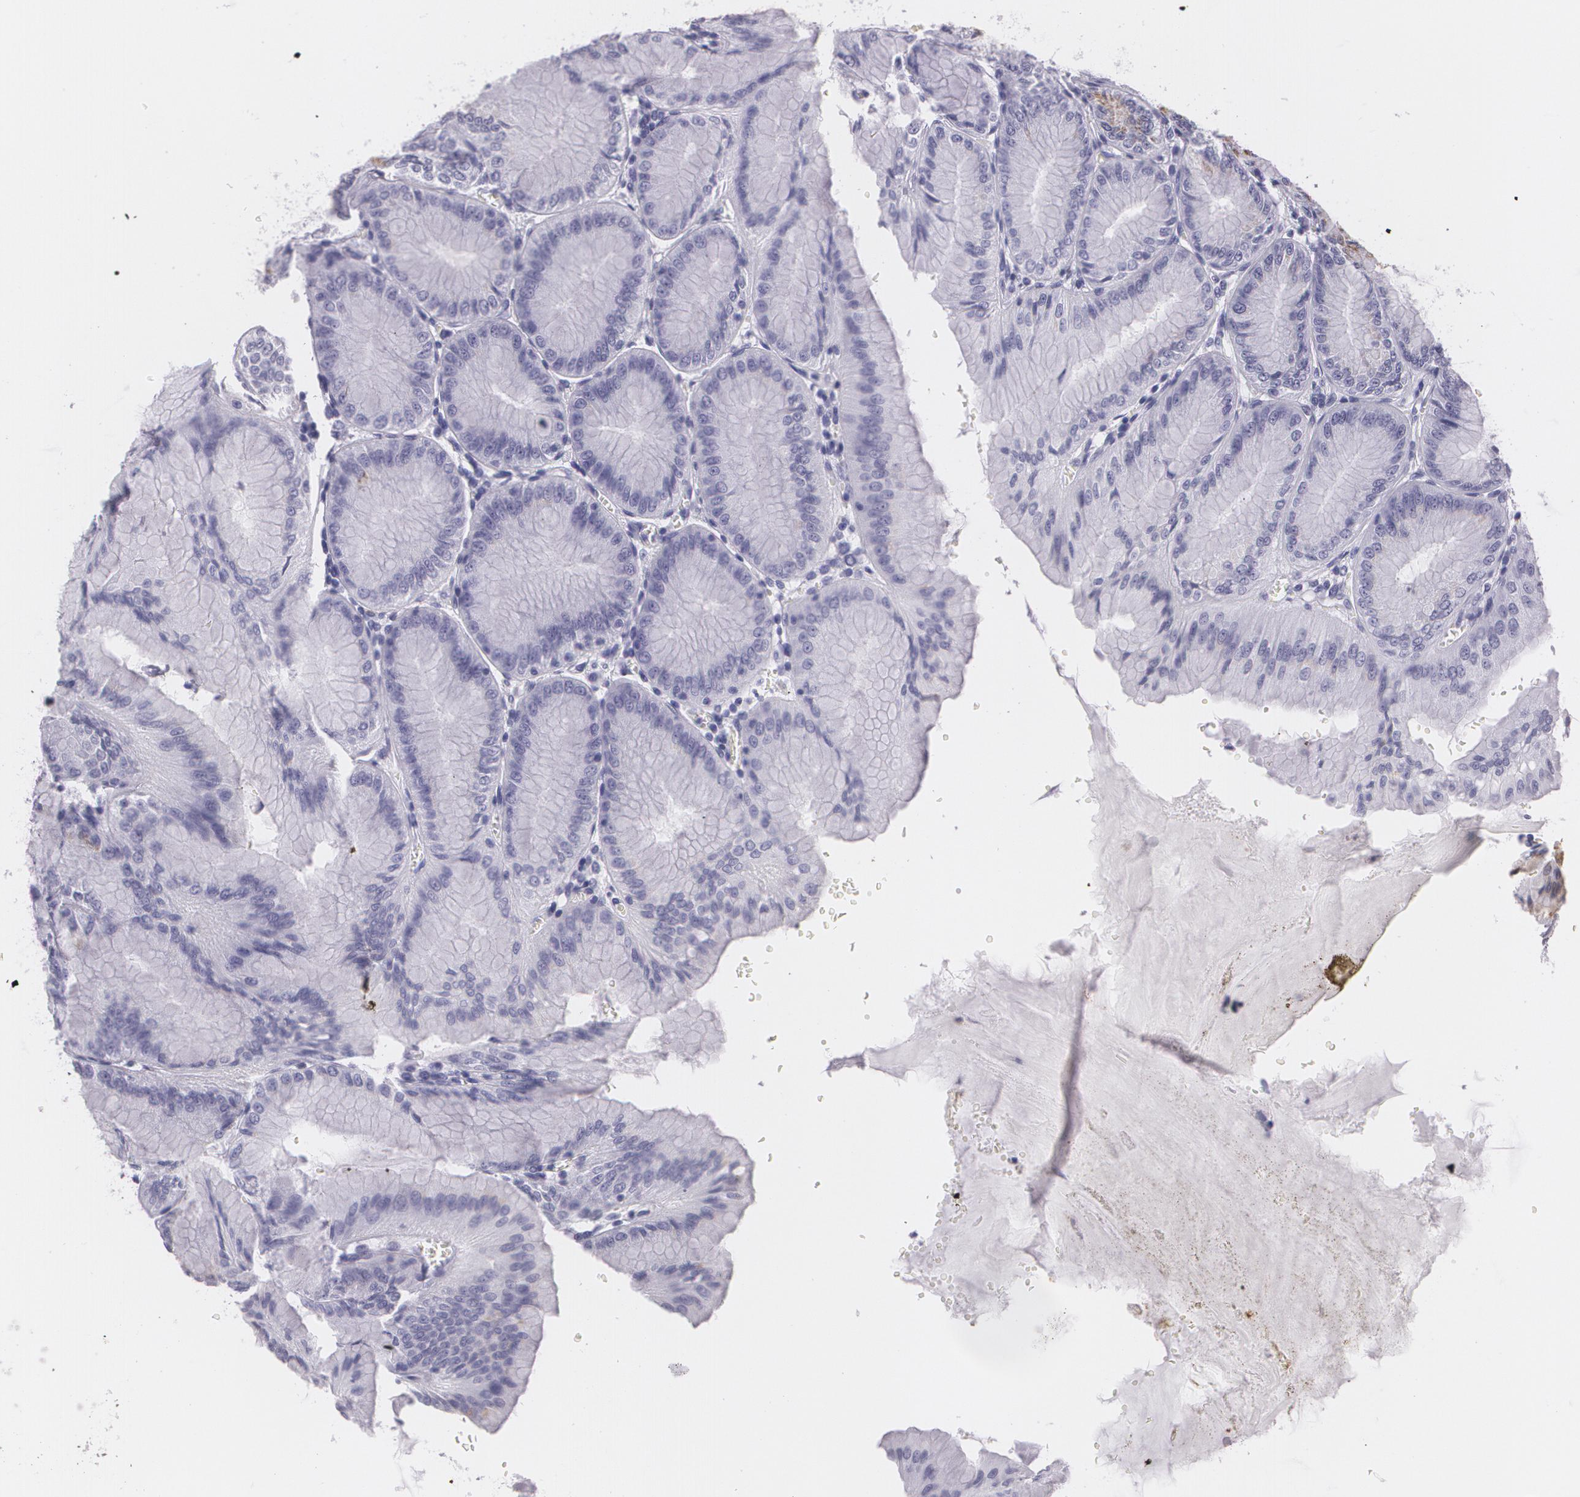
{"staining": {"intensity": "moderate", "quantity": "<25%", "location": "cytoplasmic/membranous"}, "tissue": "stomach", "cell_type": "Glandular cells", "image_type": "normal", "snomed": [{"axis": "morphology", "description": "Normal tissue, NOS"}, {"axis": "topography", "description": "Stomach, lower"}], "caption": "Protein expression analysis of unremarkable human stomach reveals moderate cytoplasmic/membranous positivity in approximately <25% of glandular cells. The staining is performed using DAB brown chromogen to label protein expression. The nuclei are counter-stained blue using hematoxylin.", "gene": "DLG4", "patient": {"sex": "male", "age": 71}}